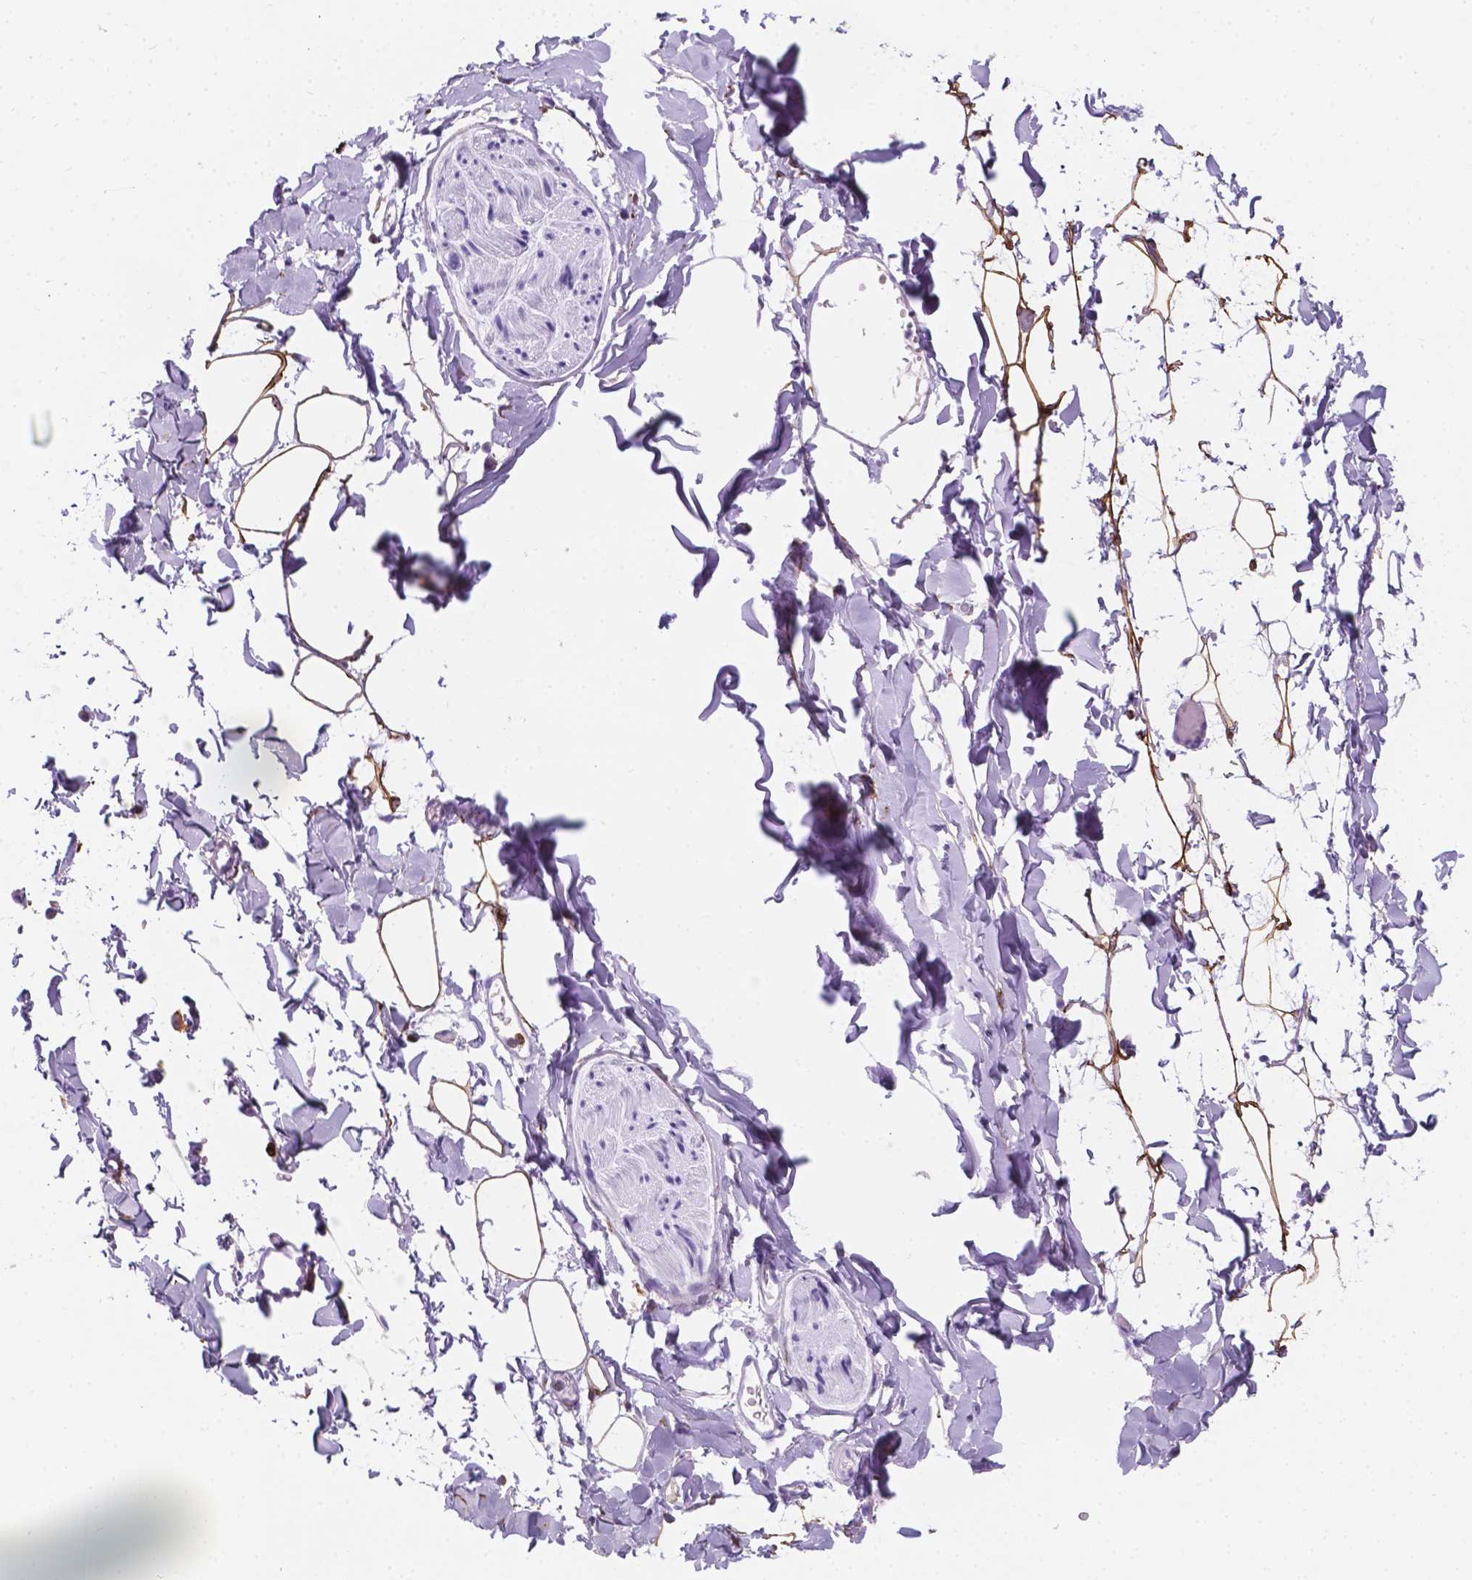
{"staining": {"intensity": "strong", "quantity": ">75%", "location": "cytoplasmic/membranous"}, "tissue": "adipose tissue", "cell_type": "Adipocytes", "image_type": "normal", "snomed": [{"axis": "morphology", "description": "Normal tissue, NOS"}, {"axis": "topography", "description": "Gallbladder"}, {"axis": "topography", "description": "Peripheral nerve tissue"}], "caption": "Immunohistochemical staining of benign adipose tissue exhibits strong cytoplasmic/membranous protein positivity in about >75% of adipocytes.", "gene": "MACF1", "patient": {"sex": "female", "age": 45}}